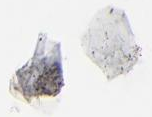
{"staining": {"intensity": "negative", "quantity": "none", "location": "none"}, "tissue": "breast", "cell_type": "Adipocytes", "image_type": "normal", "snomed": [{"axis": "morphology", "description": "Normal tissue, NOS"}, {"axis": "topography", "description": "Breast"}], "caption": "Adipocytes are negative for brown protein staining in normal breast. (Brightfield microscopy of DAB immunohistochemistry (IHC) at high magnification).", "gene": "KIAA2026", "patient": {"sex": "female", "age": 23}}